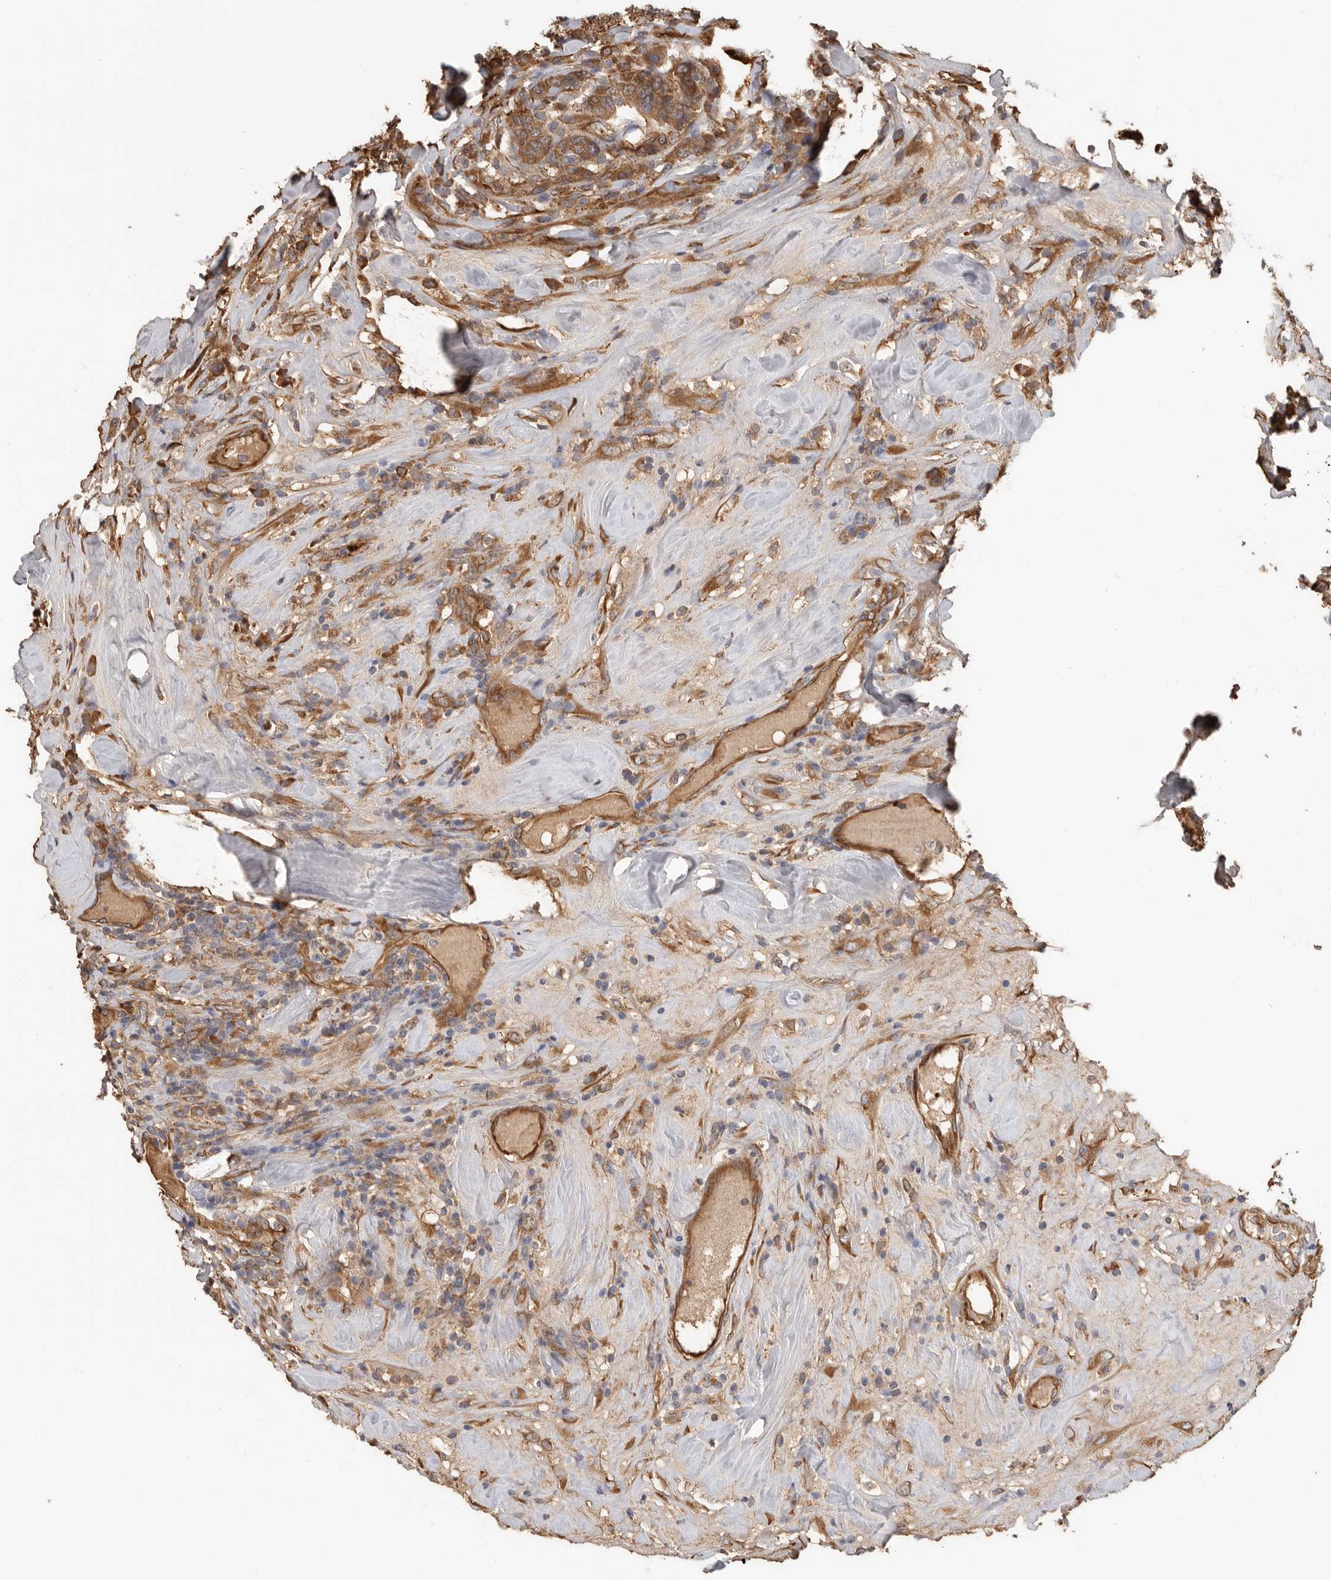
{"staining": {"intensity": "moderate", "quantity": ">75%", "location": "cytoplasmic/membranous"}, "tissue": "breast cancer", "cell_type": "Tumor cells", "image_type": "cancer", "snomed": [{"axis": "morphology", "description": "Duct carcinoma"}, {"axis": "topography", "description": "Breast"}], "caption": "A photomicrograph of human invasive ductal carcinoma (breast) stained for a protein reveals moderate cytoplasmic/membranous brown staining in tumor cells. (Brightfield microscopy of DAB IHC at high magnification).", "gene": "CDC42BPB", "patient": {"sex": "female", "age": 37}}